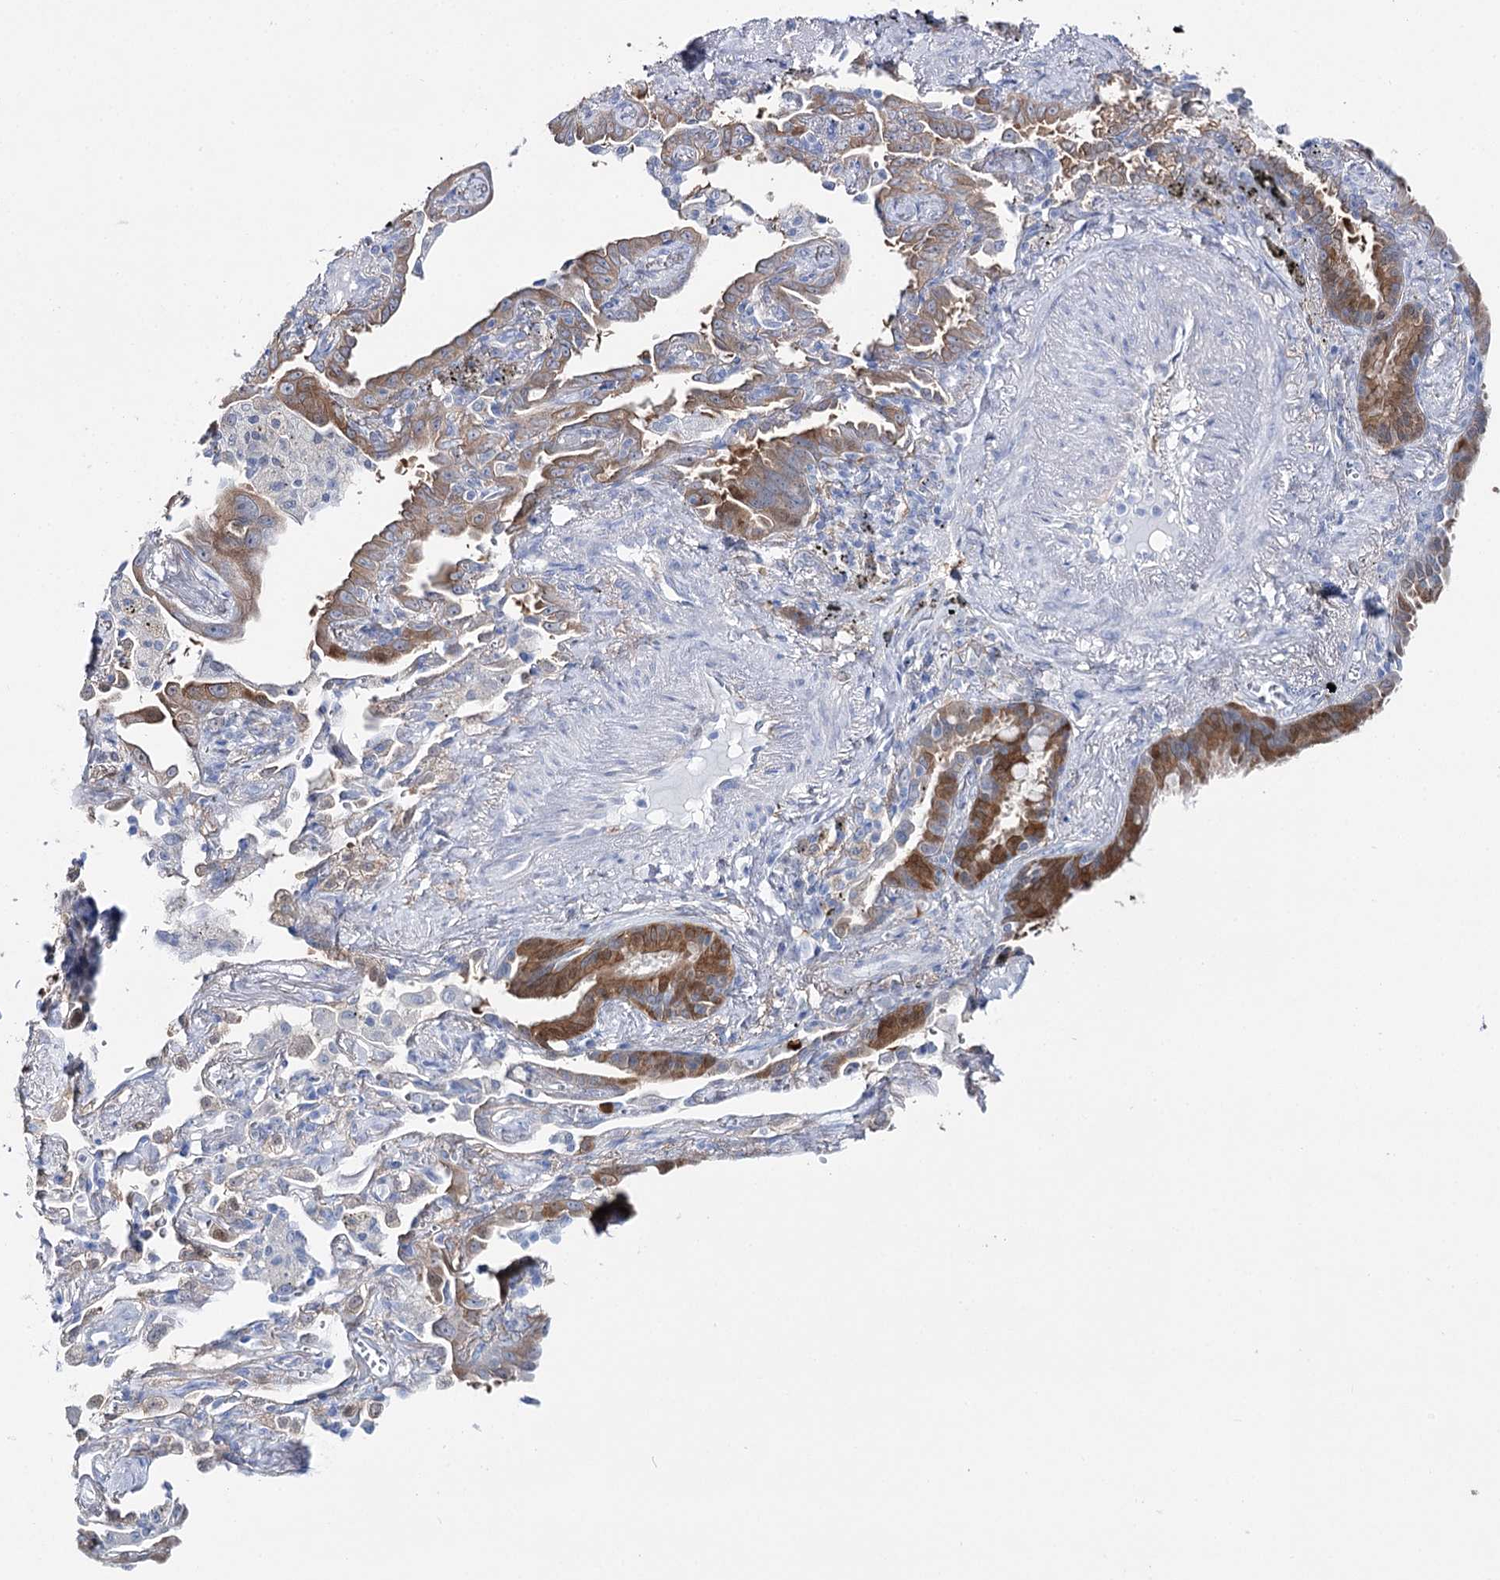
{"staining": {"intensity": "strong", "quantity": "<25%", "location": "cytoplasmic/membranous"}, "tissue": "lung cancer", "cell_type": "Tumor cells", "image_type": "cancer", "snomed": [{"axis": "morphology", "description": "Adenocarcinoma, NOS"}, {"axis": "topography", "description": "Lung"}], "caption": "Protein staining reveals strong cytoplasmic/membranous expression in about <25% of tumor cells in lung adenocarcinoma.", "gene": "UGDH", "patient": {"sex": "male", "age": 67}}